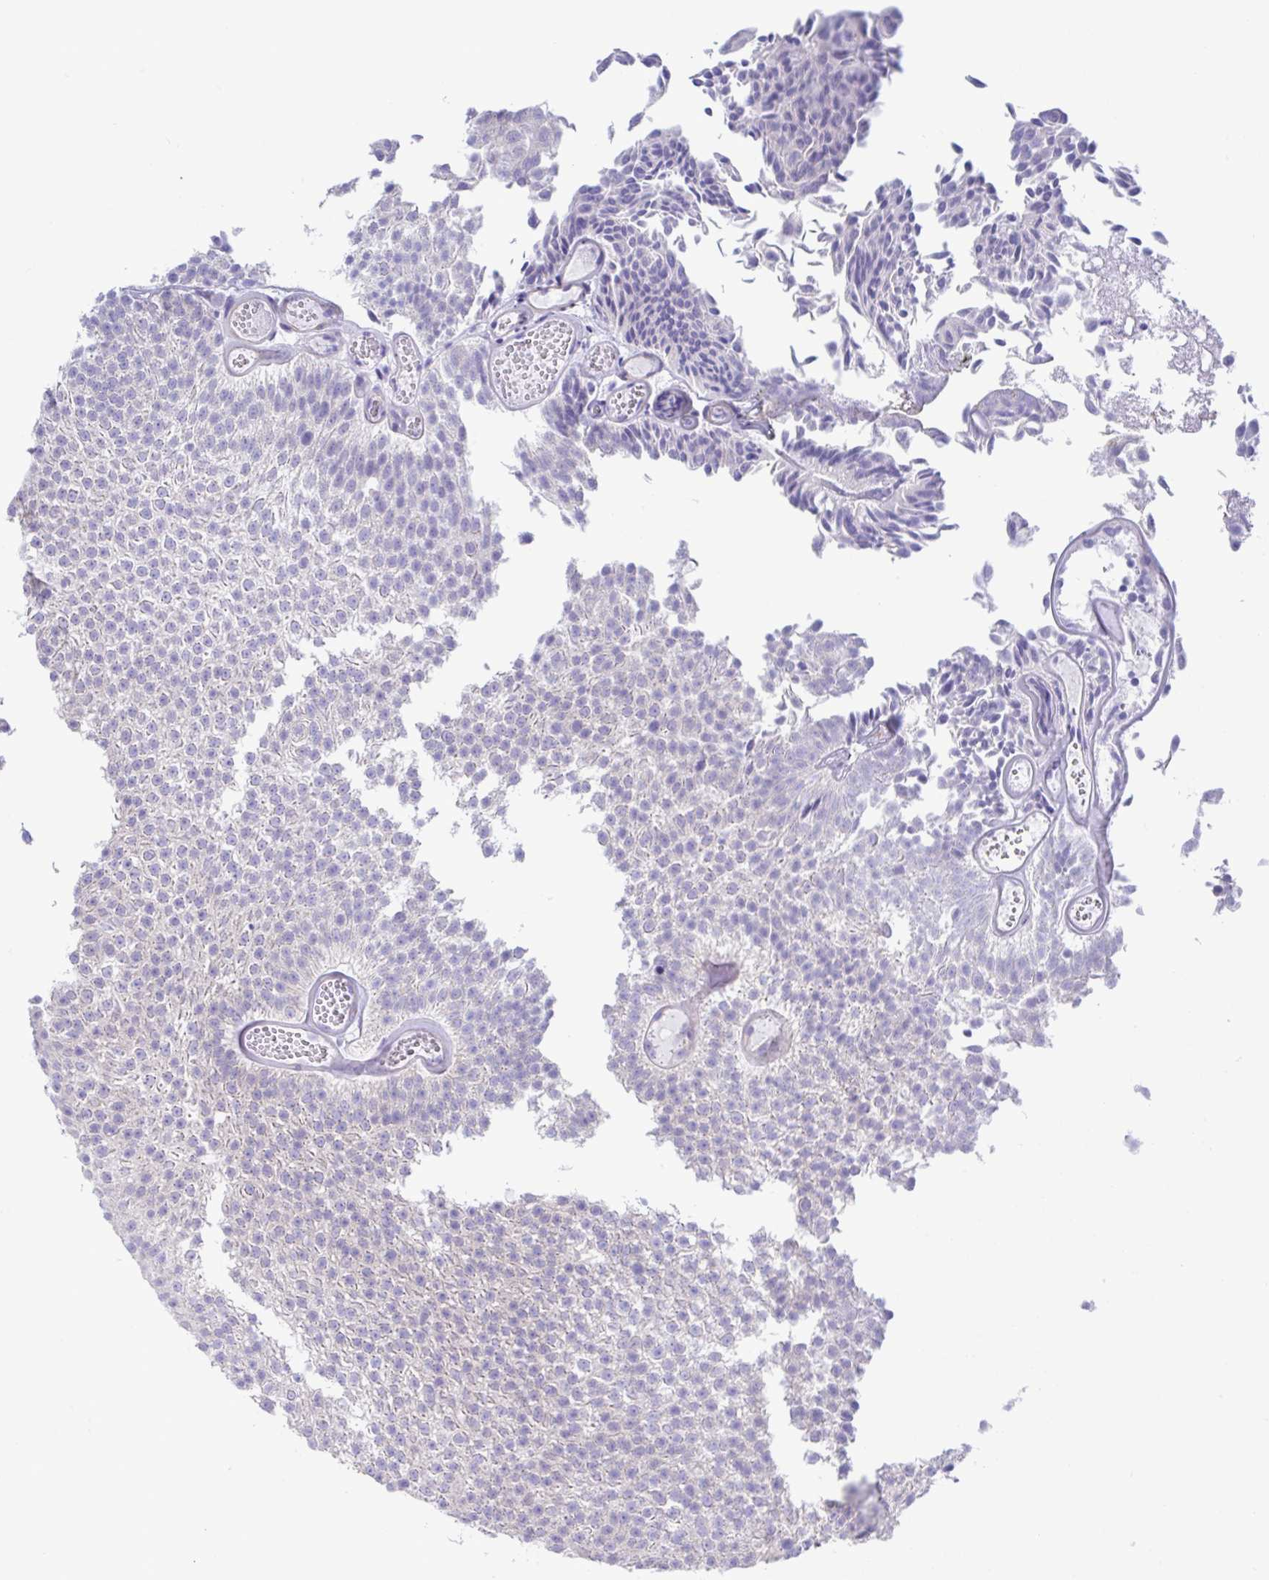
{"staining": {"intensity": "negative", "quantity": "none", "location": "none"}, "tissue": "urothelial cancer", "cell_type": "Tumor cells", "image_type": "cancer", "snomed": [{"axis": "morphology", "description": "Urothelial carcinoma, Low grade"}, {"axis": "topography", "description": "Urinary bladder"}], "caption": "Immunohistochemistry (IHC) photomicrograph of human low-grade urothelial carcinoma stained for a protein (brown), which reveals no staining in tumor cells.", "gene": "MED11", "patient": {"sex": "male", "age": 82}}